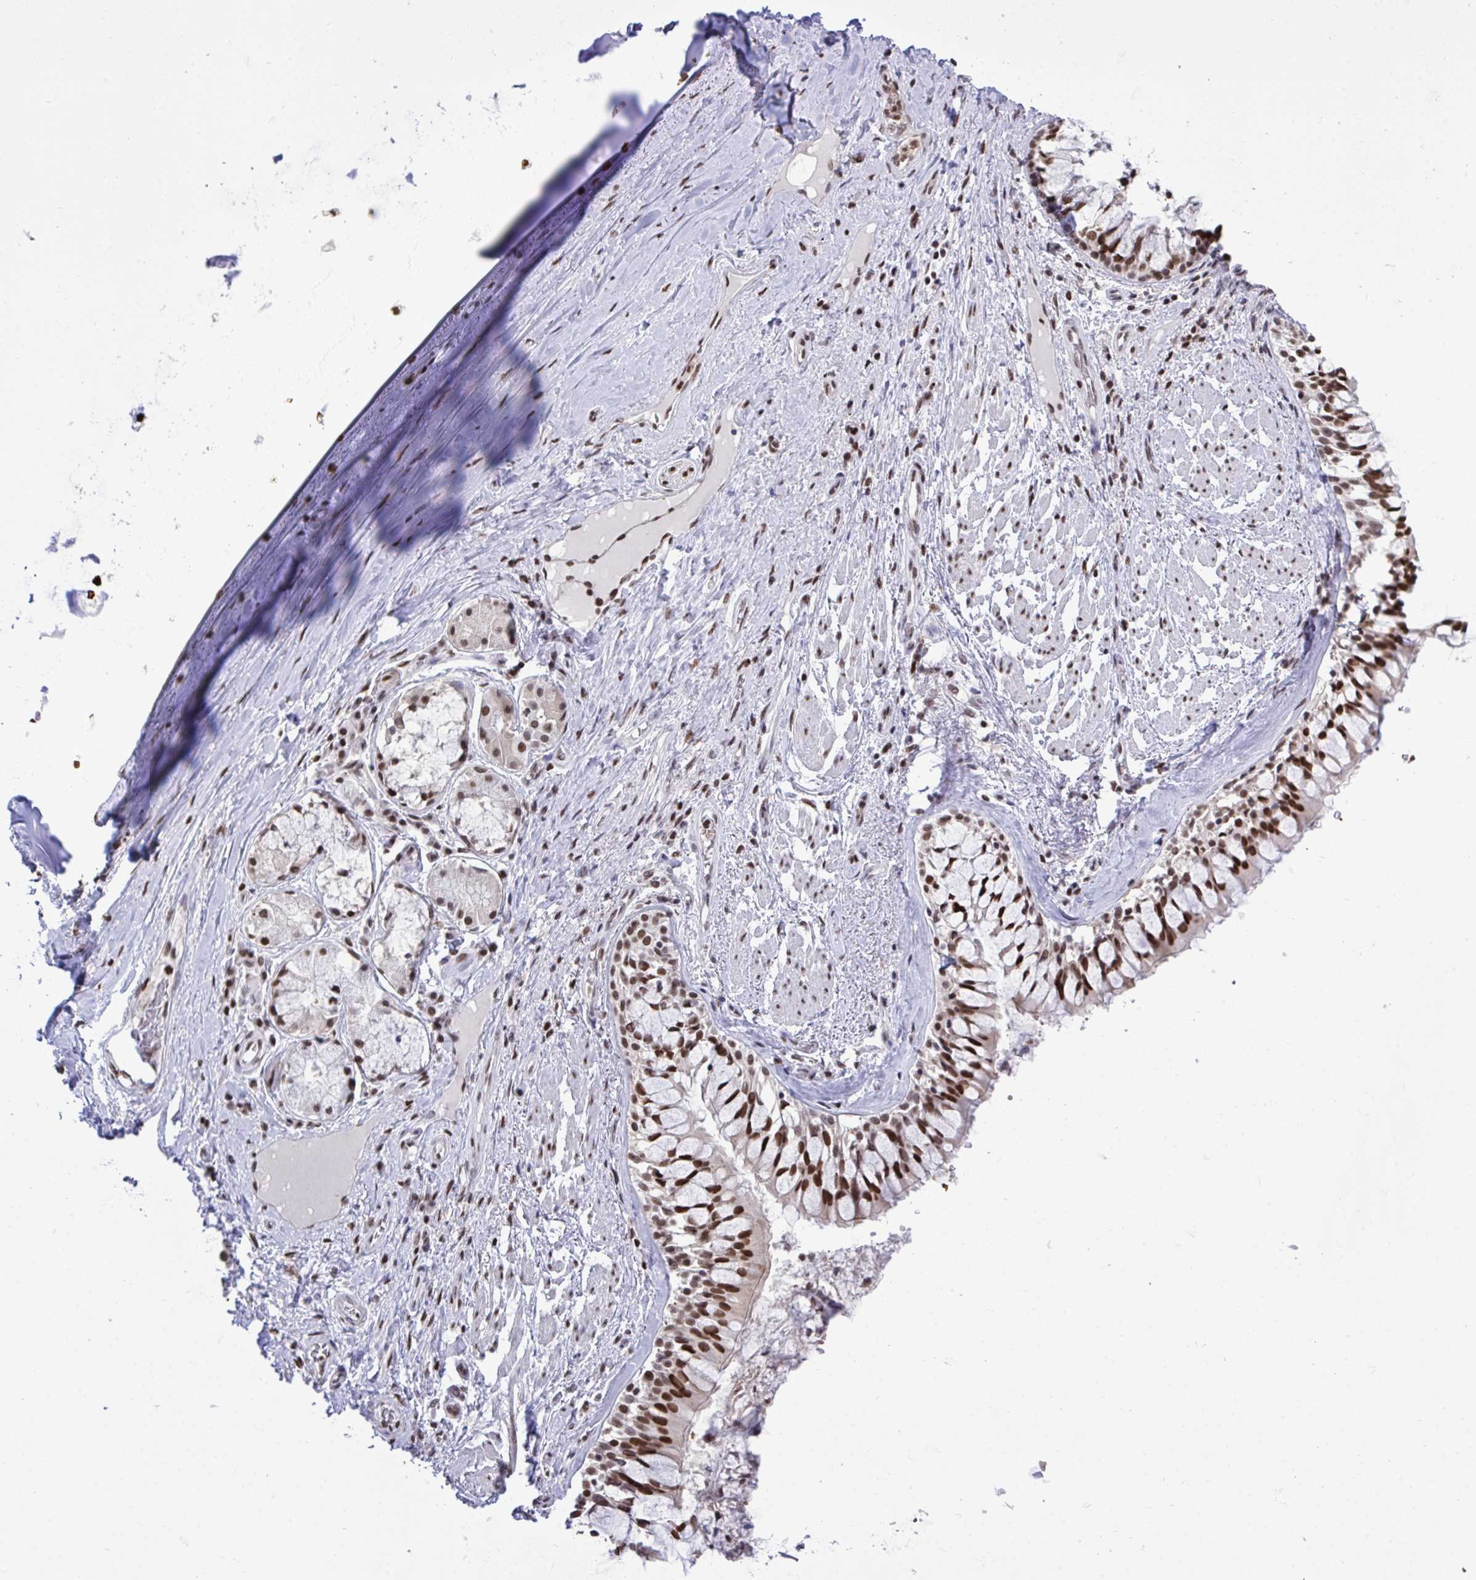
{"staining": {"intensity": "strong", "quantity": ">75%", "location": "nuclear"}, "tissue": "soft tissue", "cell_type": "Fibroblasts", "image_type": "normal", "snomed": [{"axis": "morphology", "description": "Normal tissue, NOS"}, {"axis": "topography", "description": "Cartilage tissue"}, {"axis": "topography", "description": "Bronchus"}], "caption": "The histopathology image demonstrates immunohistochemical staining of normal soft tissue. There is strong nuclear staining is appreciated in about >75% of fibroblasts.", "gene": "HNRNPDL", "patient": {"sex": "male", "age": 64}}